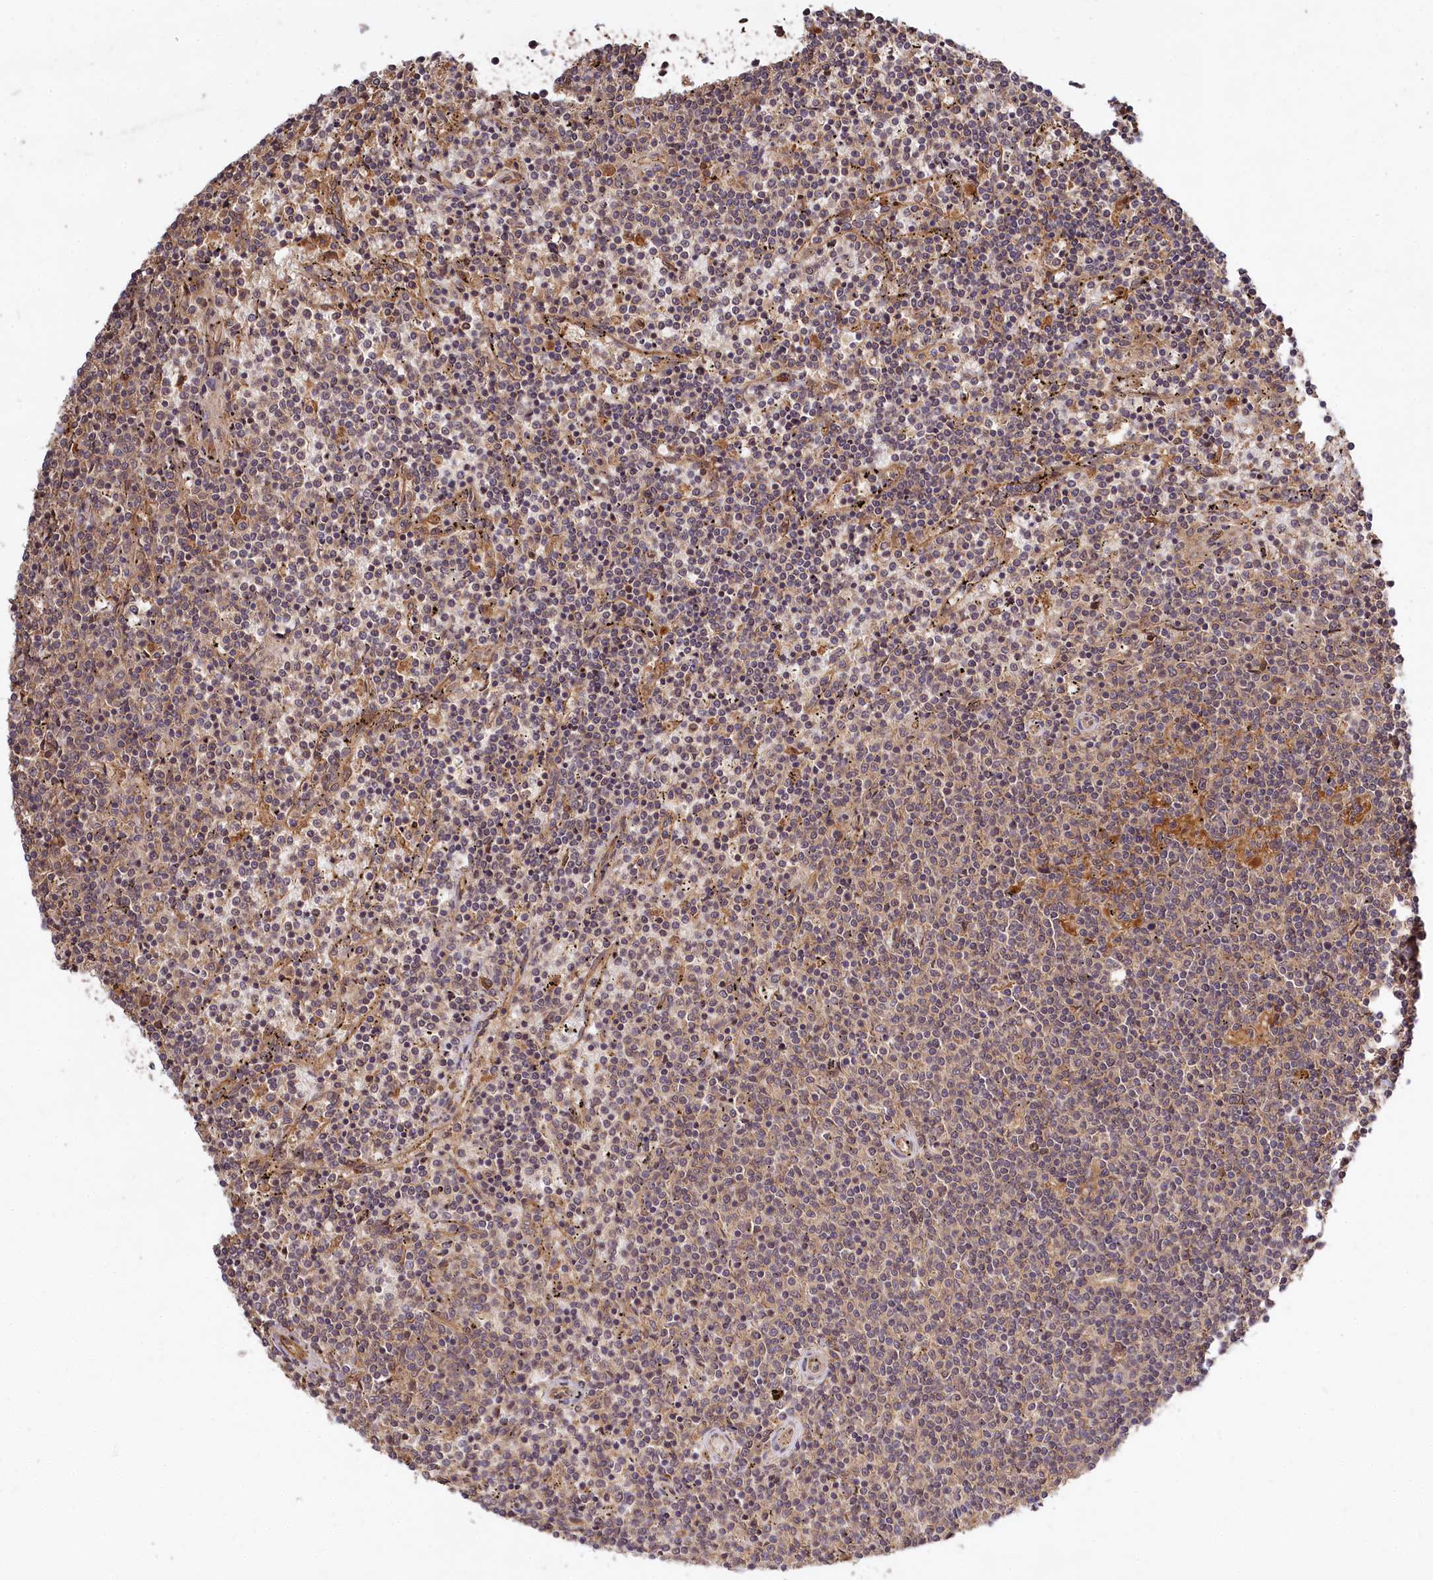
{"staining": {"intensity": "weak", "quantity": "25%-75%", "location": "cytoplasmic/membranous"}, "tissue": "lymphoma", "cell_type": "Tumor cells", "image_type": "cancer", "snomed": [{"axis": "morphology", "description": "Malignant lymphoma, non-Hodgkin's type, Low grade"}, {"axis": "topography", "description": "Spleen"}], "caption": "Brown immunohistochemical staining in lymphoma exhibits weak cytoplasmic/membranous expression in approximately 25%-75% of tumor cells.", "gene": "MCF2L2", "patient": {"sex": "female", "age": 50}}